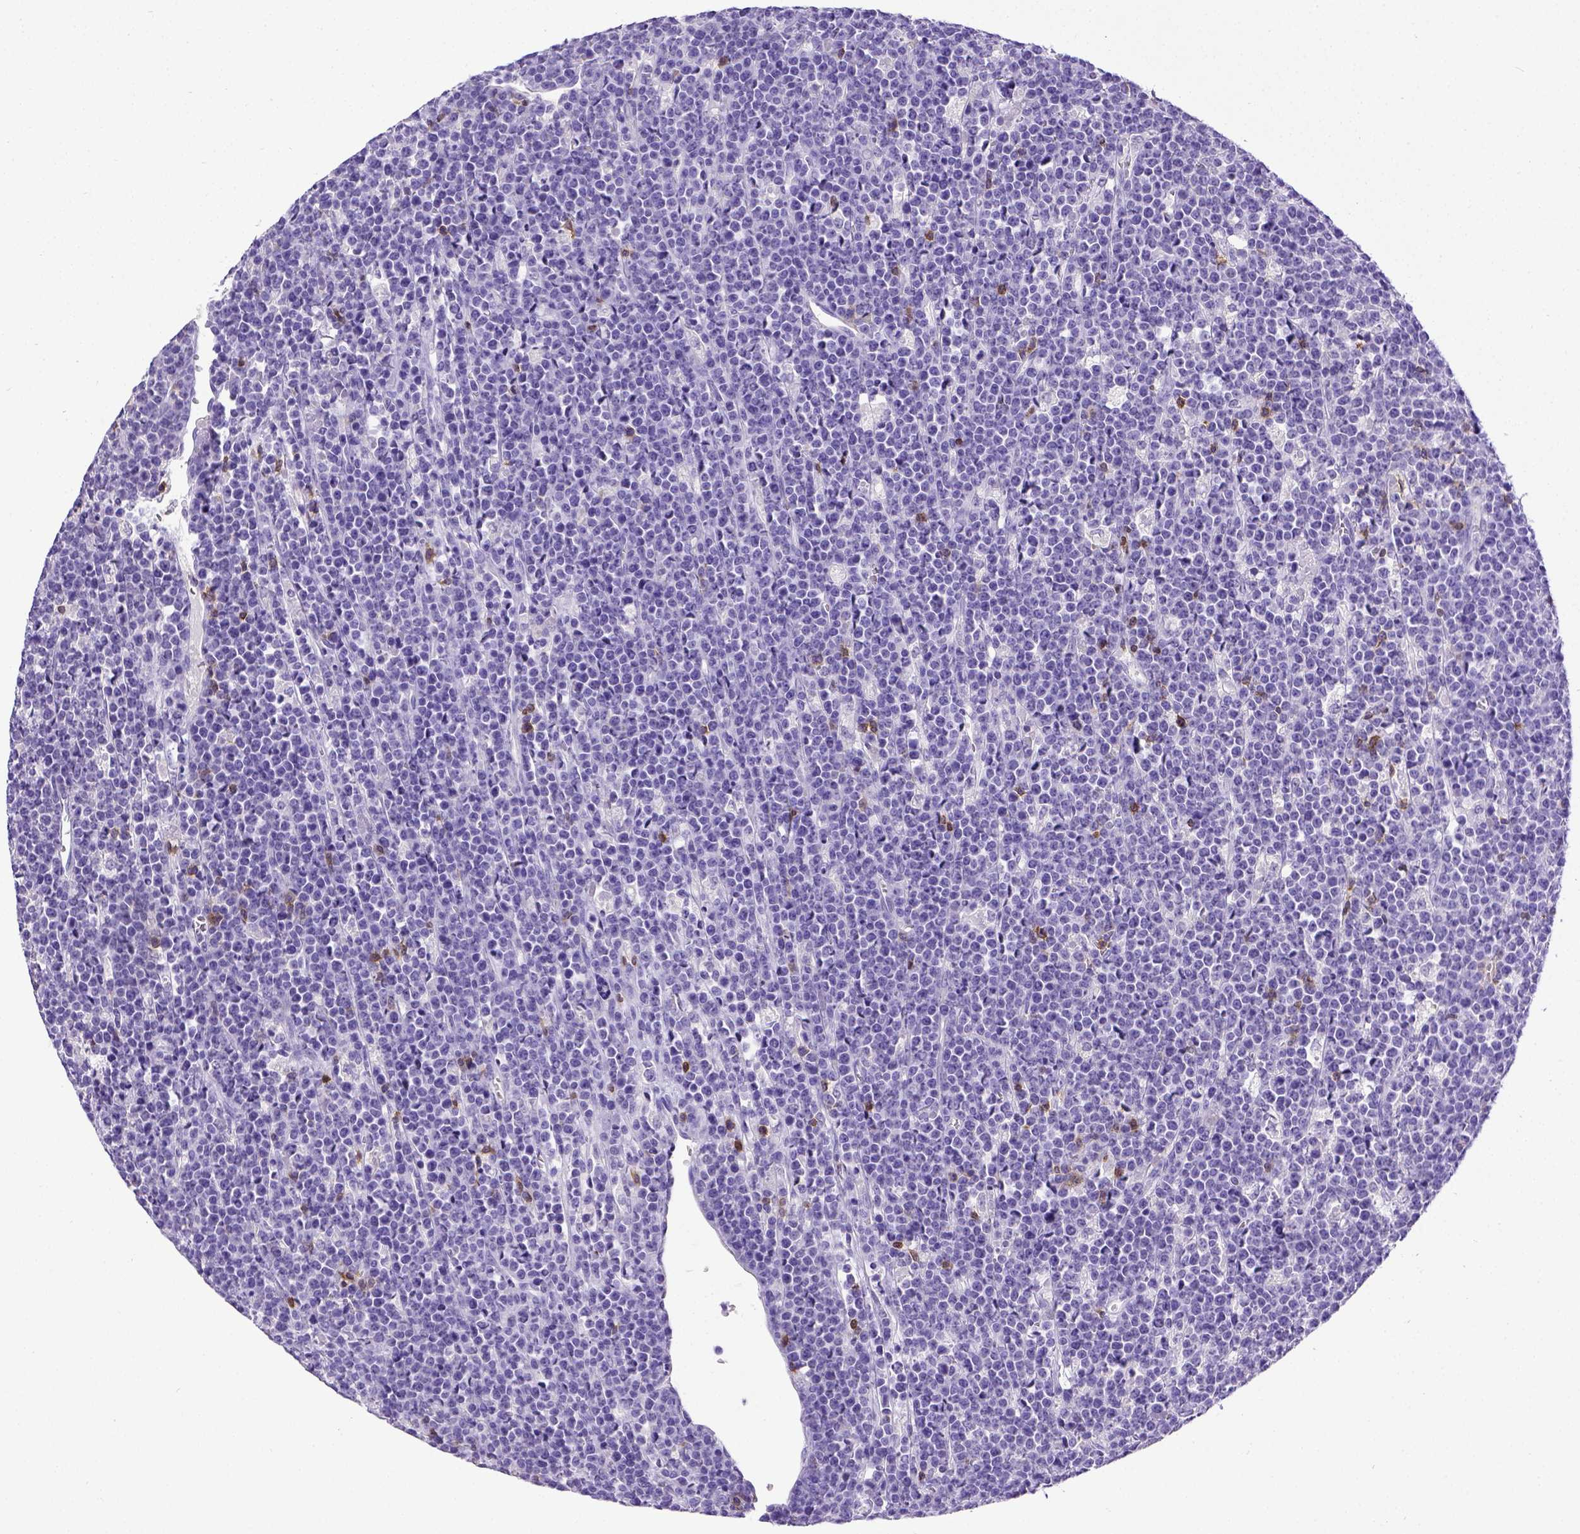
{"staining": {"intensity": "negative", "quantity": "none", "location": "none"}, "tissue": "lymphoma", "cell_type": "Tumor cells", "image_type": "cancer", "snomed": [{"axis": "morphology", "description": "Malignant lymphoma, non-Hodgkin's type, High grade"}, {"axis": "topography", "description": "Ovary"}], "caption": "Human high-grade malignant lymphoma, non-Hodgkin's type stained for a protein using immunohistochemistry (IHC) shows no expression in tumor cells.", "gene": "CD3E", "patient": {"sex": "female", "age": 56}}